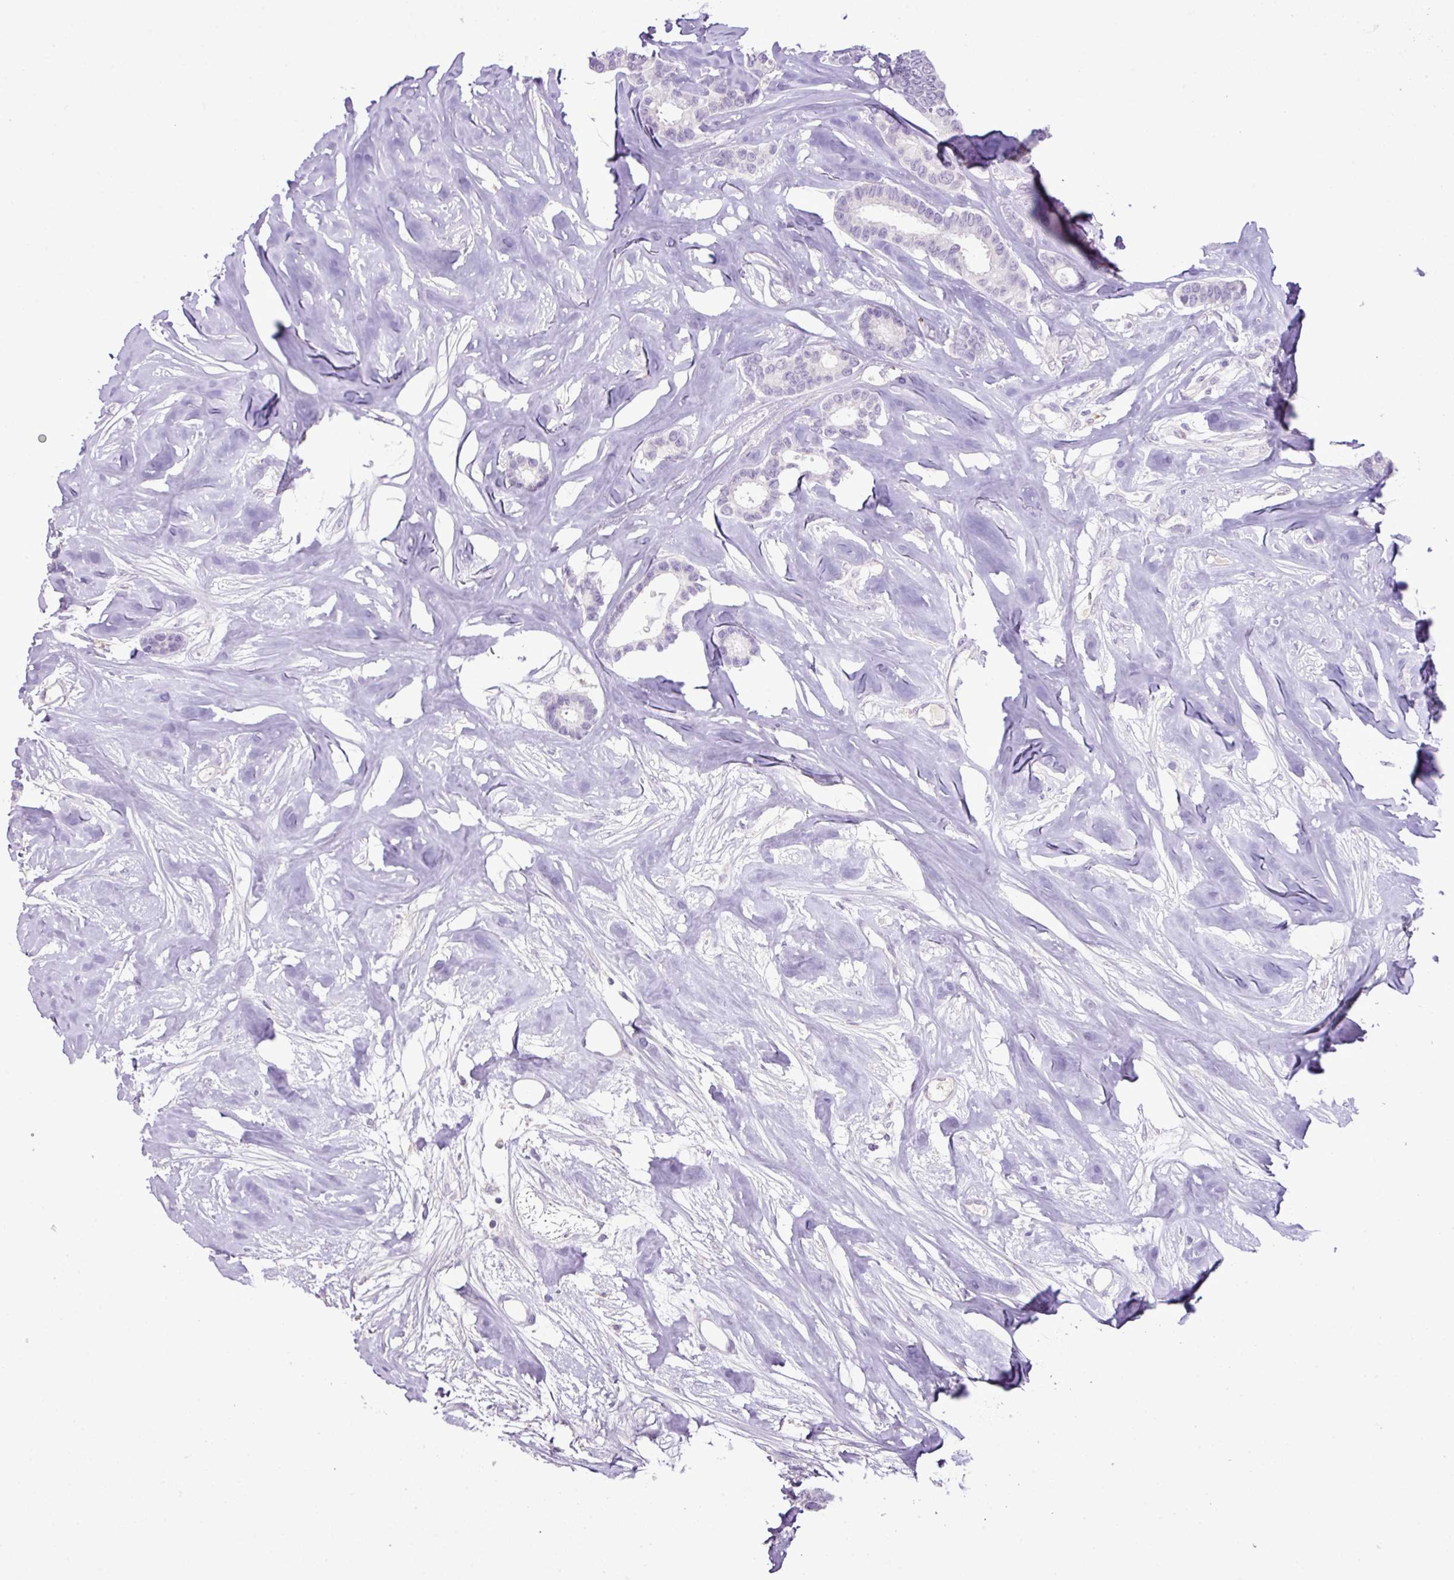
{"staining": {"intensity": "negative", "quantity": "none", "location": "none"}, "tissue": "breast cancer", "cell_type": "Tumor cells", "image_type": "cancer", "snomed": [{"axis": "morphology", "description": "Duct carcinoma"}, {"axis": "topography", "description": "Breast"}], "caption": "Immunohistochemistry photomicrograph of neoplastic tissue: human breast cancer stained with DAB (3,3'-diaminobenzidine) displays no significant protein positivity in tumor cells.", "gene": "HTR3E", "patient": {"sex": "female", "age": 87}}